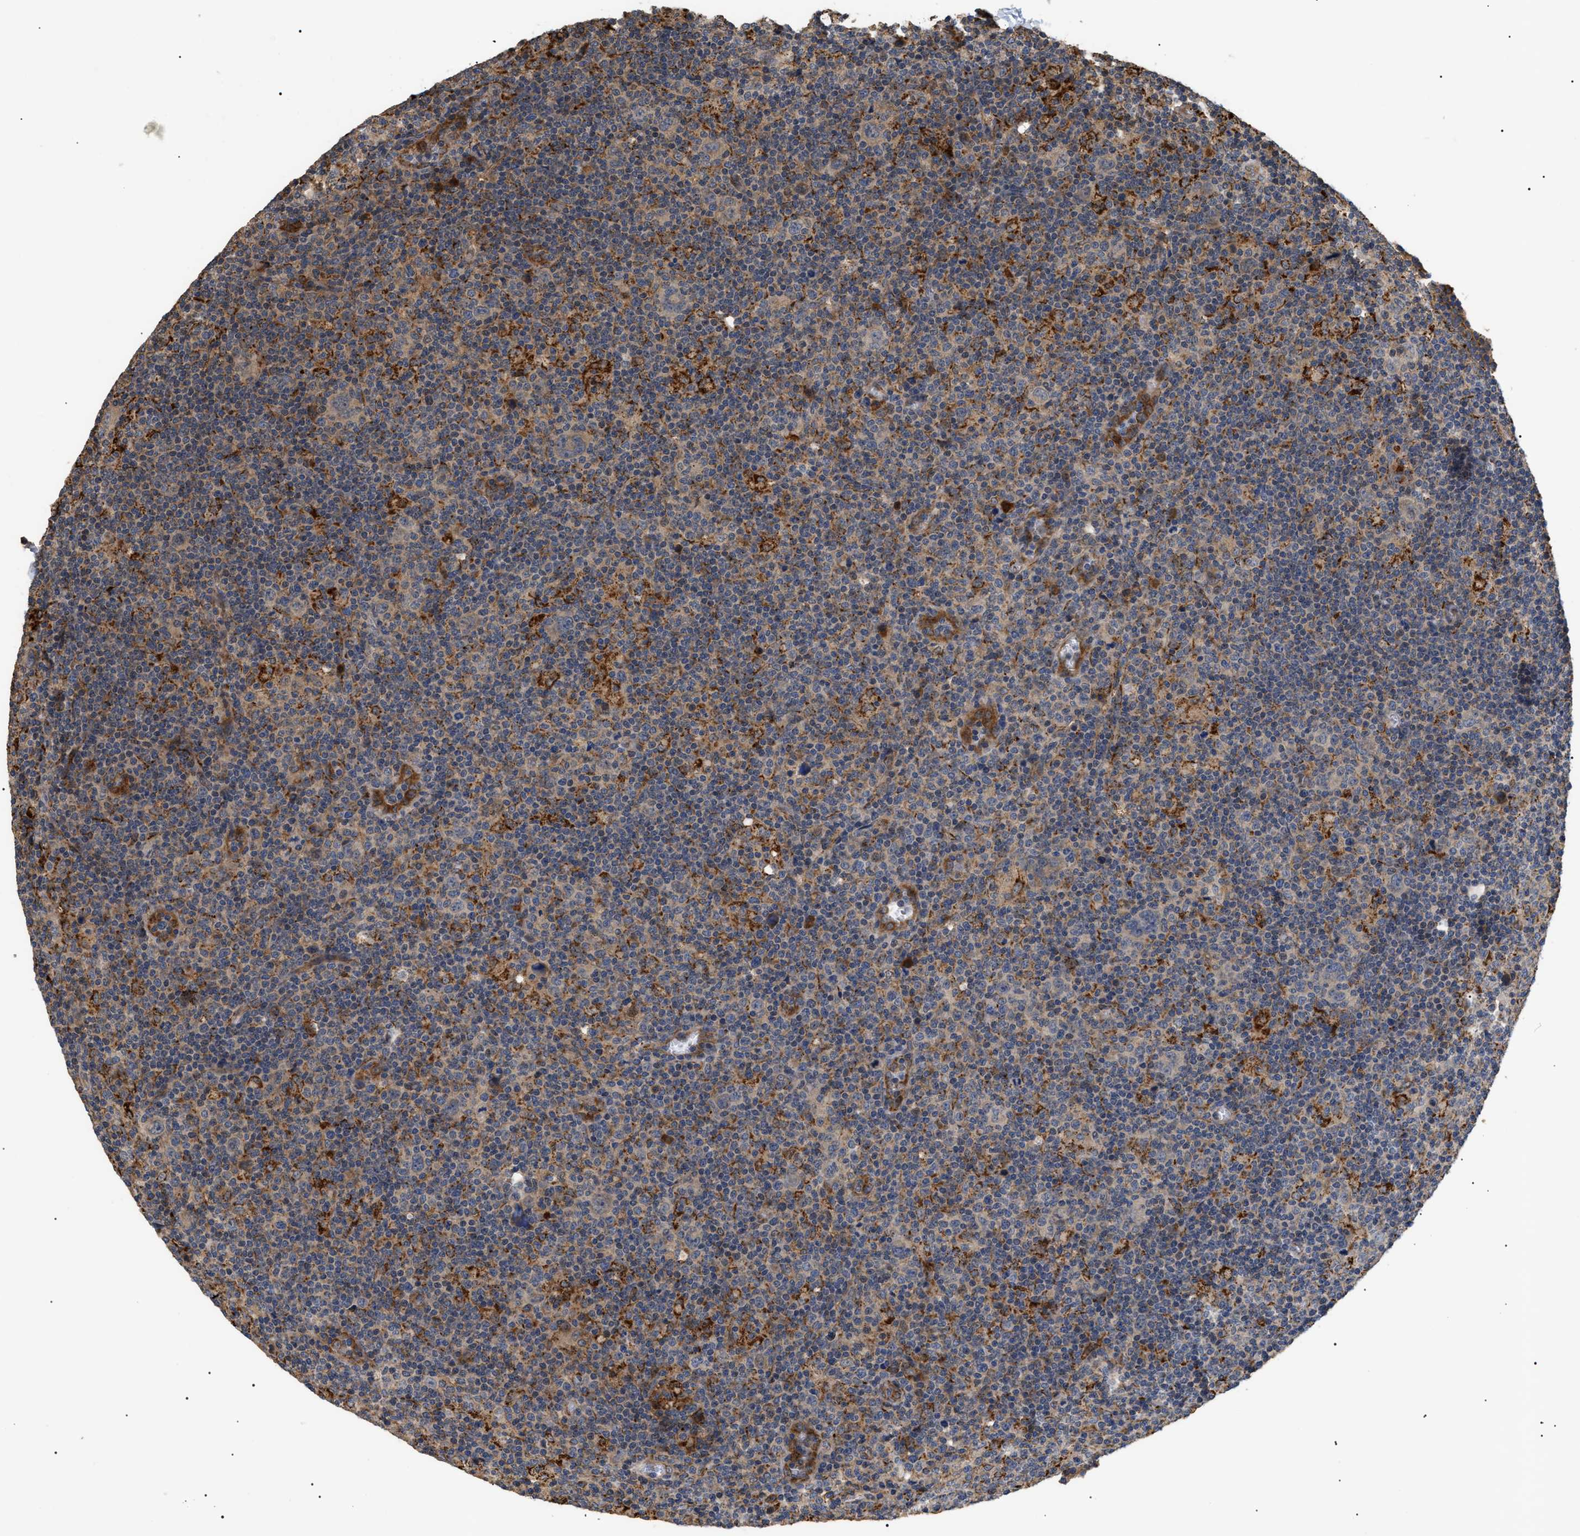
{"staining": {"intensity": "strong", "quantity": "<25%", "location": "cytoplasmic/membranous"}, "tissue": "lymphoma", "cell_type": "Tumor cells", "image_type": "cancer", "snomed": [{"axis": "morphology", "description": "Hodgkin's disease, NOS"}, {"axis": "topography", "description": "Lymph node"}], "caption": "IHC of Hodgkin's disease displays medium levels of strong cytoplasmic/membranous expression in about <25% of tumor cells.", "gene": "ASTL", "patient": {"sex": "female", "age": 57}}